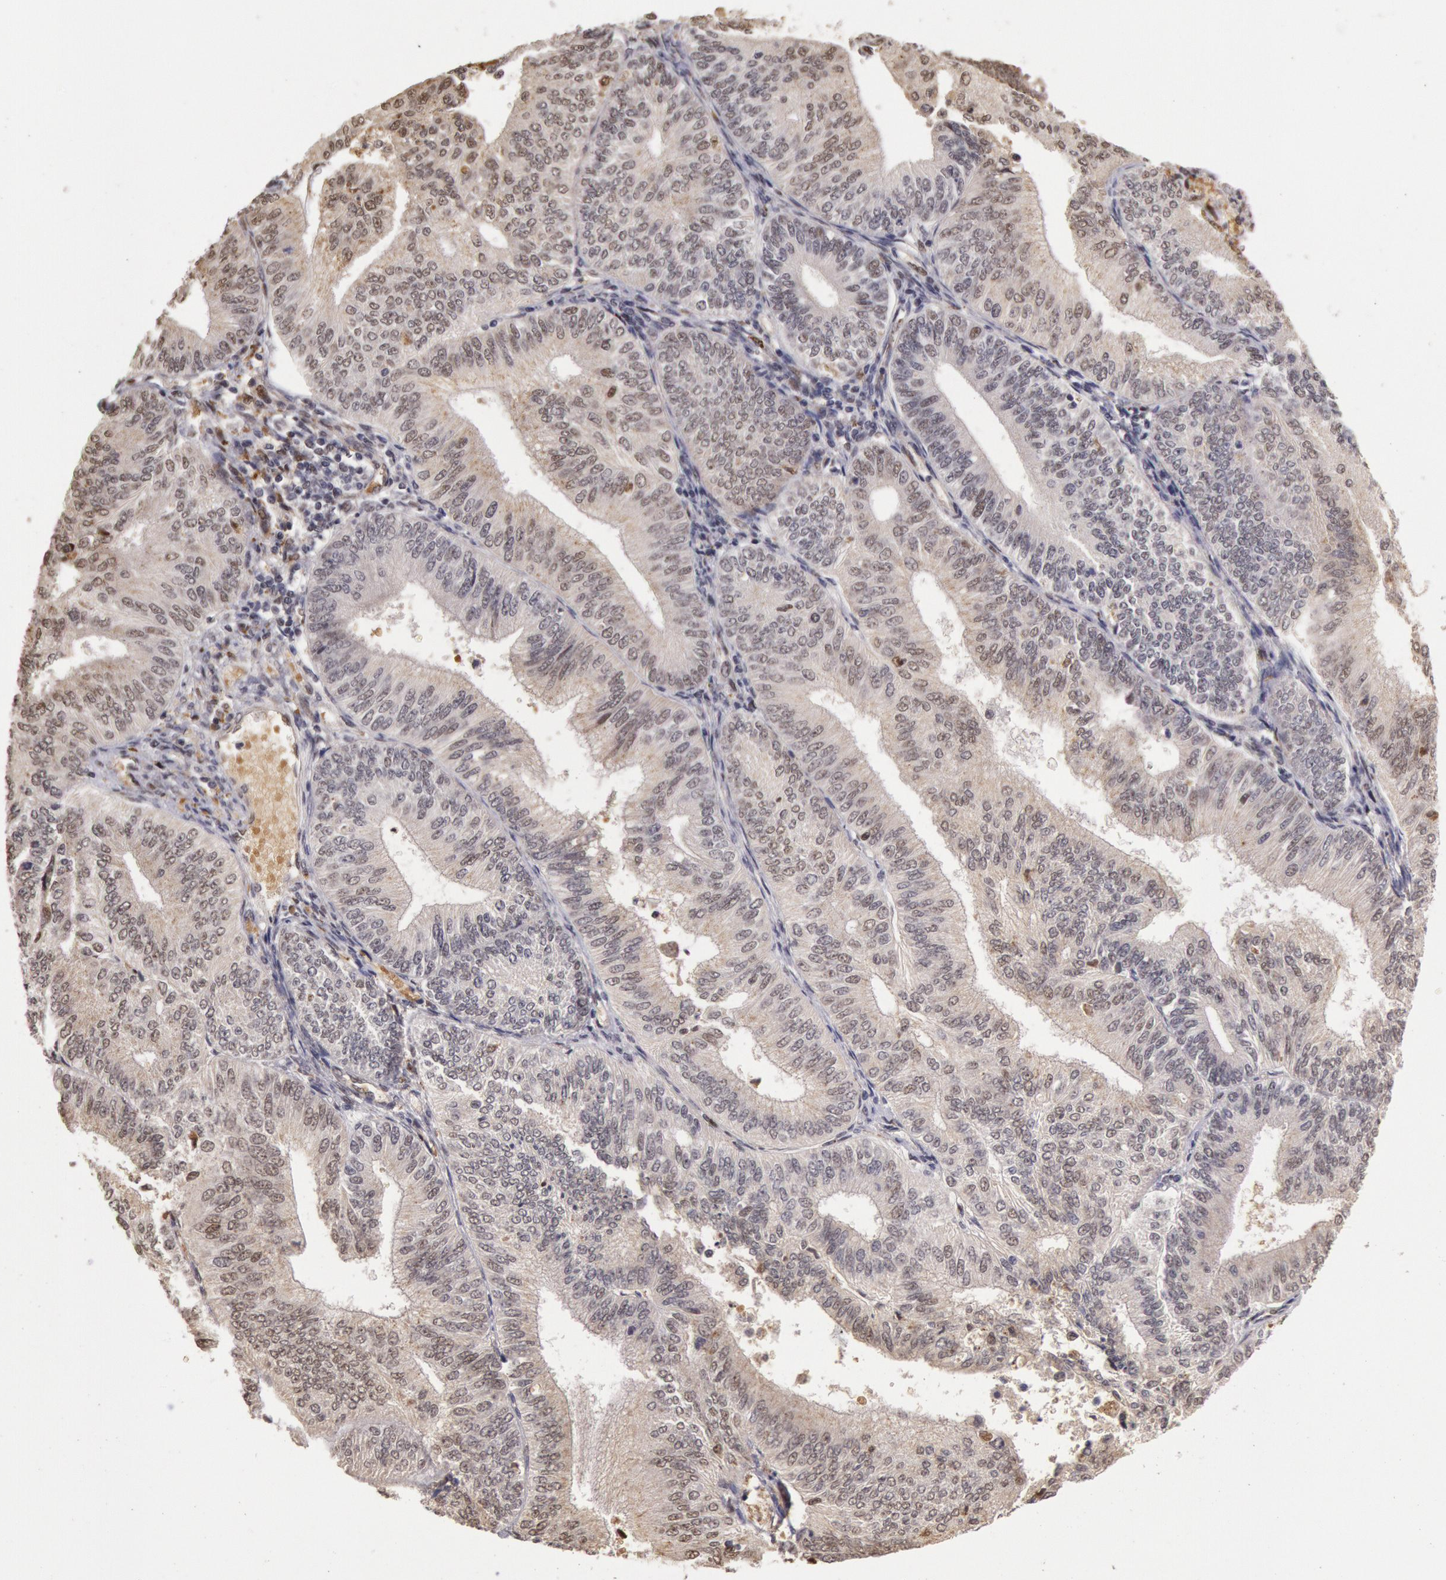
{"staining": {"intensity": "weak", "quantity": ">75%", "location": "nuclear"}, "tissue": "endometrial cancer", "cell_type": "Tumor cells", "image_type": "cancer", "snomed": [{"axis": "morphology", "description": "Adenocarcinoma, NOS"}, {"axis": "topography", "description": "Endometrium"}], "caption": "Endometrial cancer tissue displays weak nuclear staining in about >75% of tumor cells The staining was performed using DAB to visualize the protein expression in brown, while the nuclei were stained in blue with hematoxylin (Magnification: 20x).", "gene": "LIG4", "patient": {"sex": "female", "age": 55}}